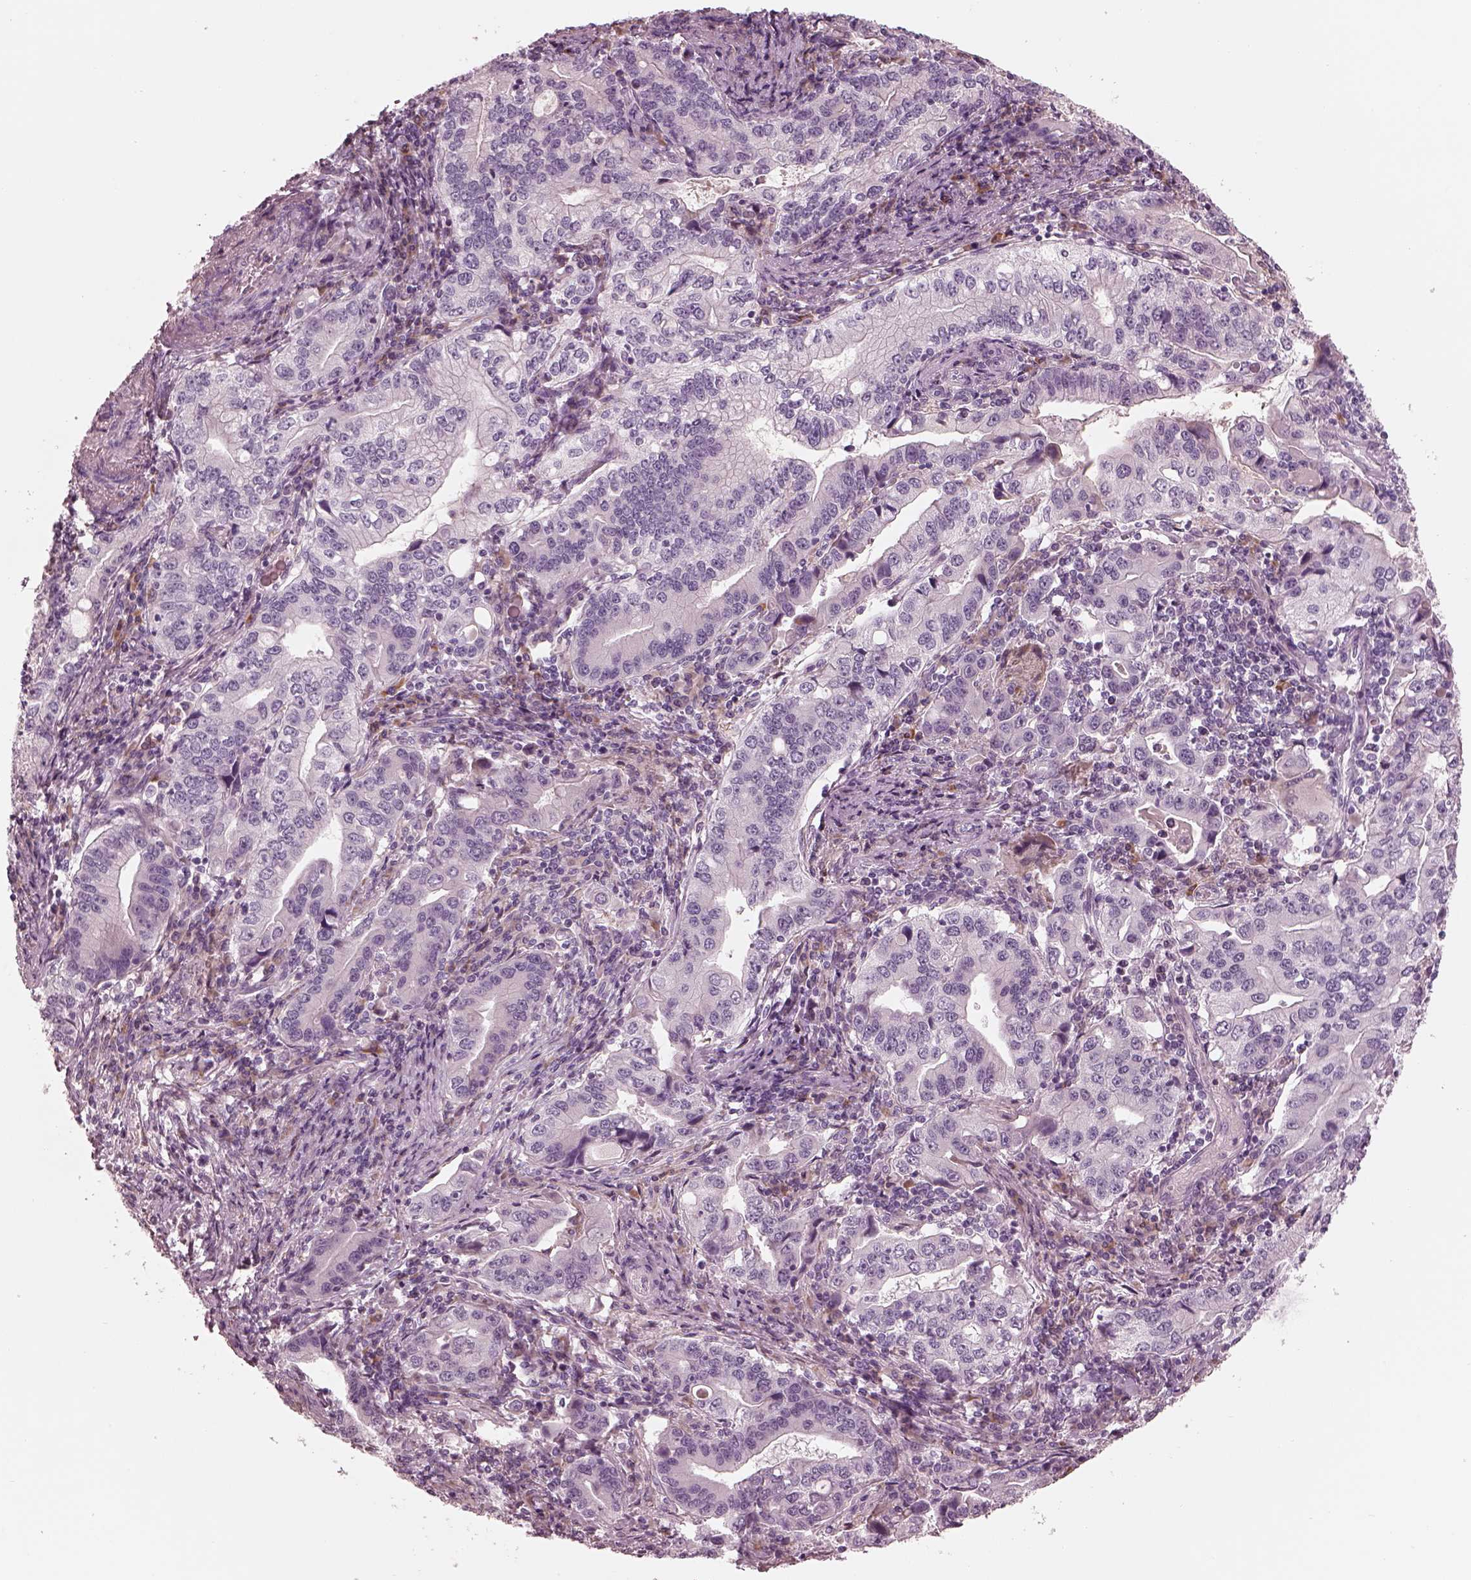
{"staining": {"intensity": "negative", "quantity": "none", "location": "none"}, "tissue": "stomach cancer", "cell_type": "Tumor cells", "image_type": "cancer", "snomed": [{"axis": "morphology", "description": "Adenocarcinoma, NOS"}, {"axis": "topography", "description": "Stomach, lower"}], "caption": "Tumor cells are negative for brown protein staining in stomach cancer (adenocarcinoma).", "gene": "CADM2", "patient": {"sex": "female", "age": 72}}